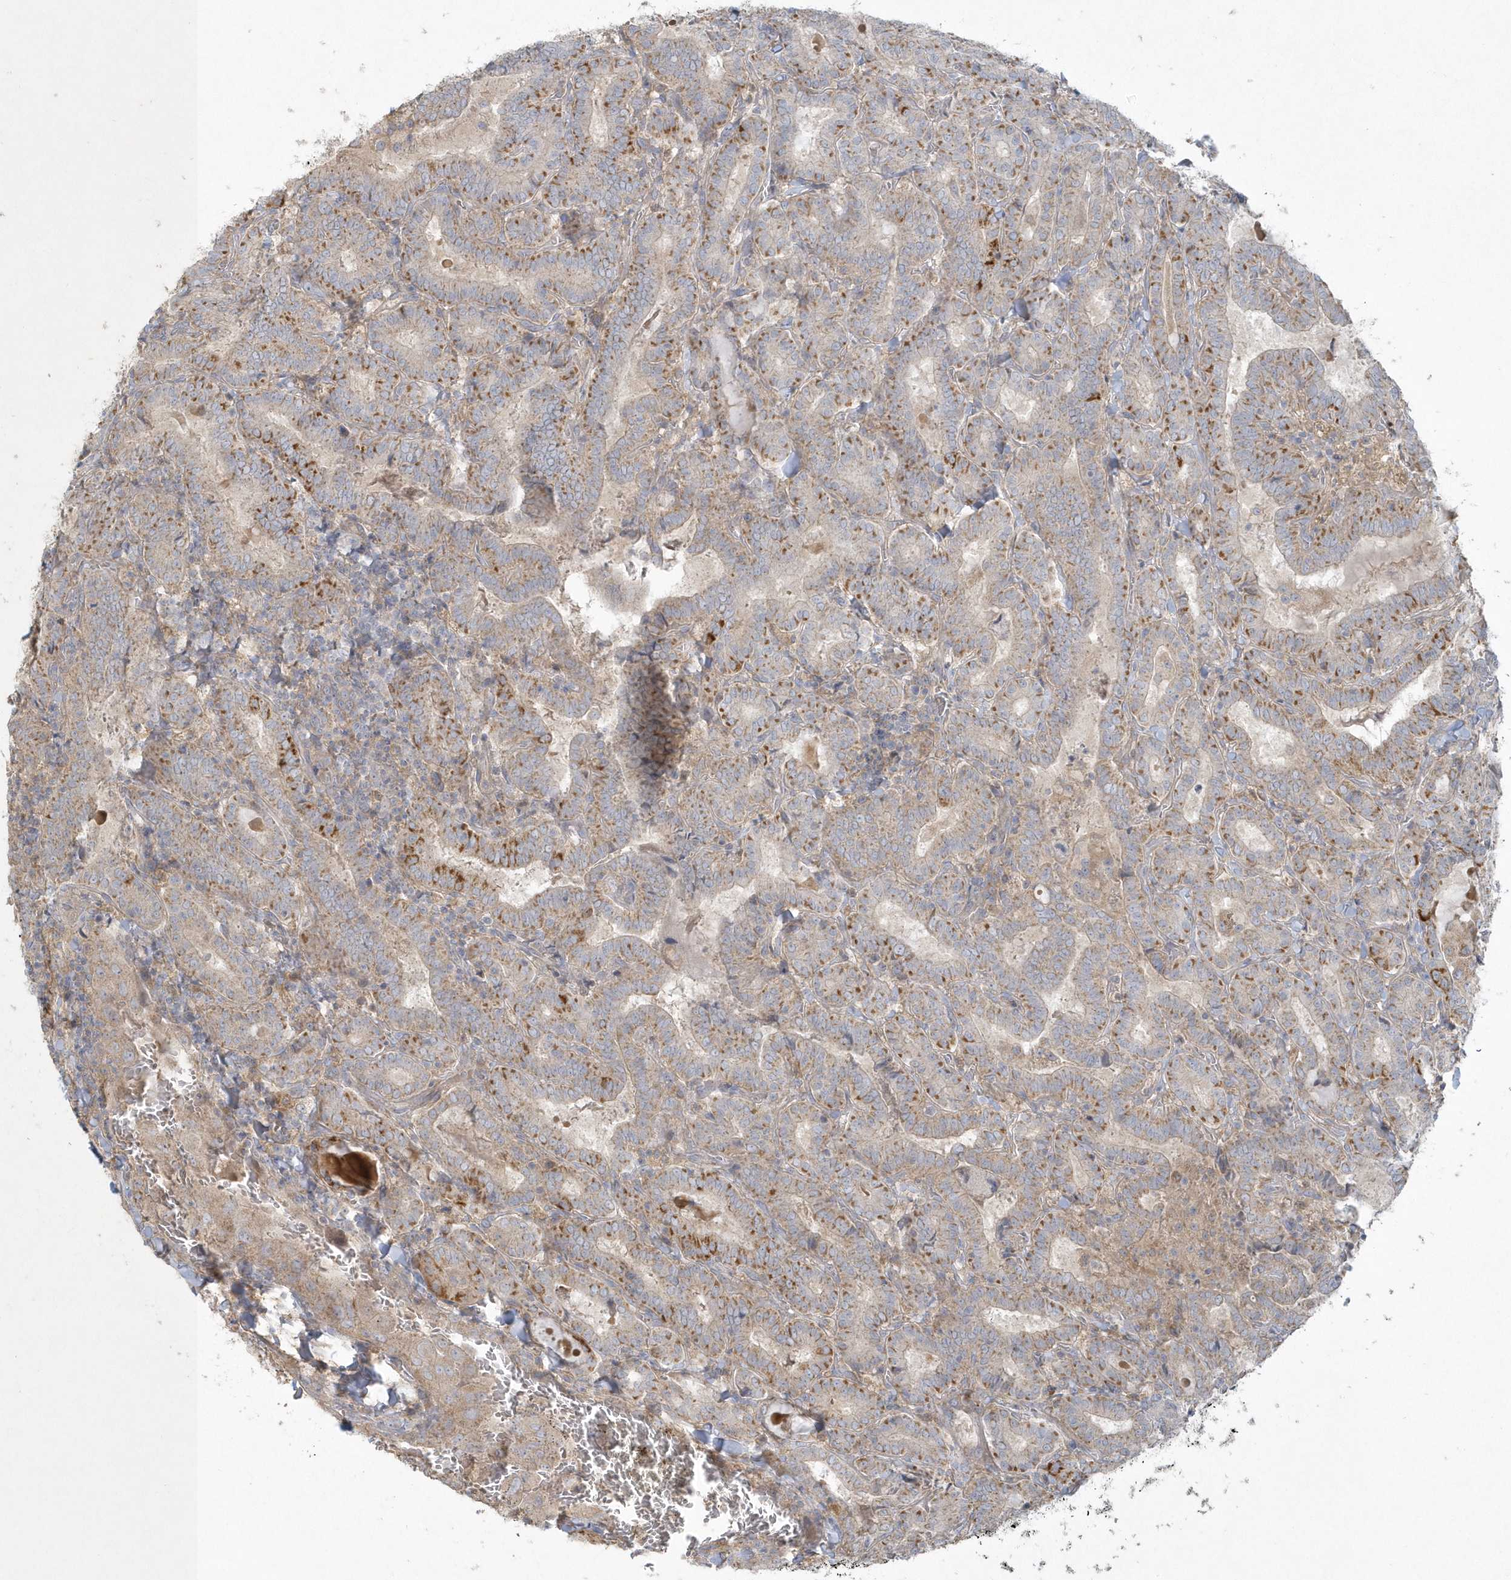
{"staining": {"intensity": "moderate", "quantity": ">75%", "location": "cytoplasmic/membranous"}, "tissue": "thyroid cancer", "cell_type": "Tumor cells", "image_type": "cancer", "snomed": [{"axis": "morphology", "description": "Papillary adenocarcinoma, NOS"}, {"axis": "topography", "description": "Thyroid gland"}], "caption": "Protein expression analysis of human papillary adenocarcinoma (thyroid) reveals moderate cytoplasmic/membranous expression in approximately >75% of tumor cells.", "gene": "BLTP3A", "patient": {"sex": "female", "age": 72}}